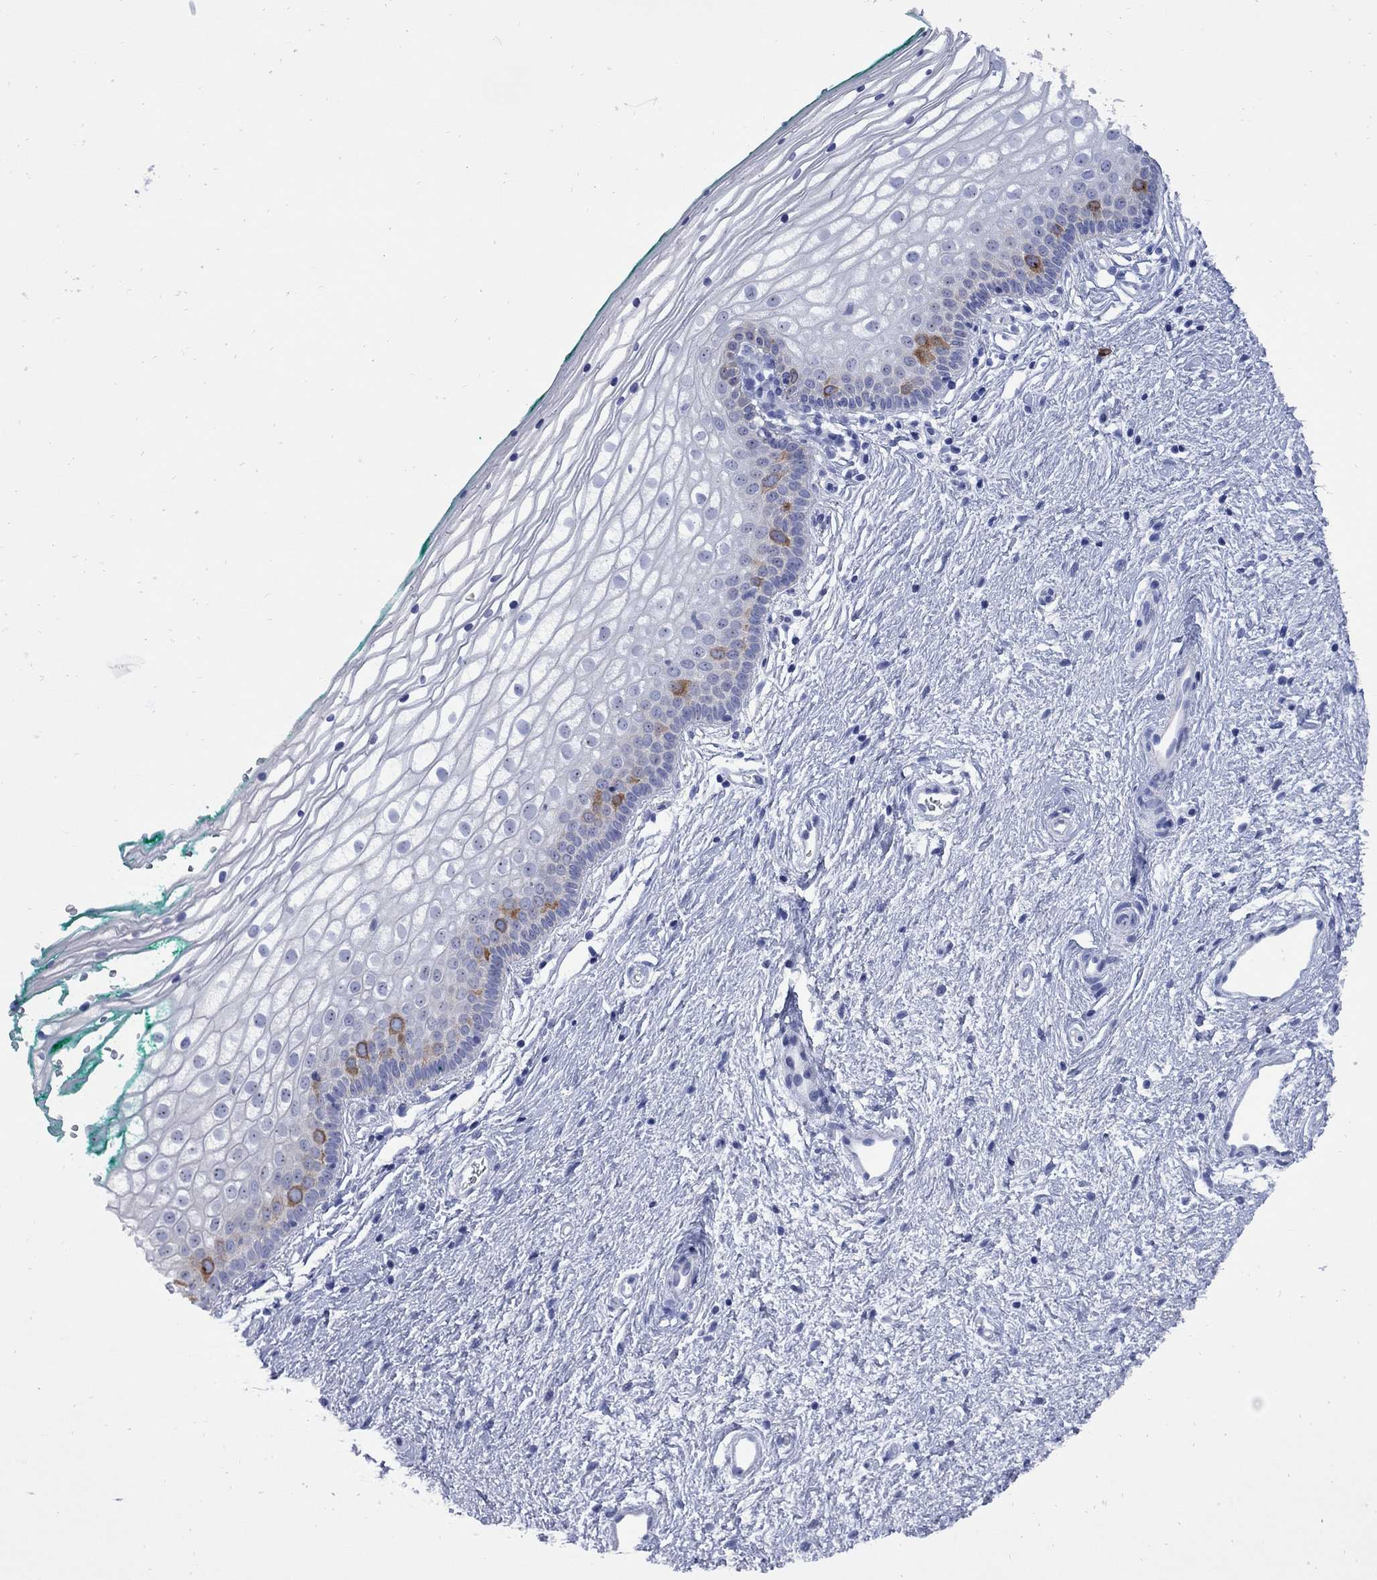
{"staining": {"intensity": "strong", "quantity": "<25%", "location": "cytoplasmic/membranous"}, "tissue": "vagina", "cell_type": "Squamous epithelial cells", "image_type": "normal", "snomed": [{"axis": "morphology", "description": "Normal tissue, NOS"}, {"axis": "topography", "description": "Vagina"}], "caption": "Immunohistochemical staining of benign human vagina displays medium levels of strong cytoplasmic/membranous positivity in approximately <25% of squamous epithelial cells.", "gene": "TACC3", "patient": {"sex": "female", "age": 36}}